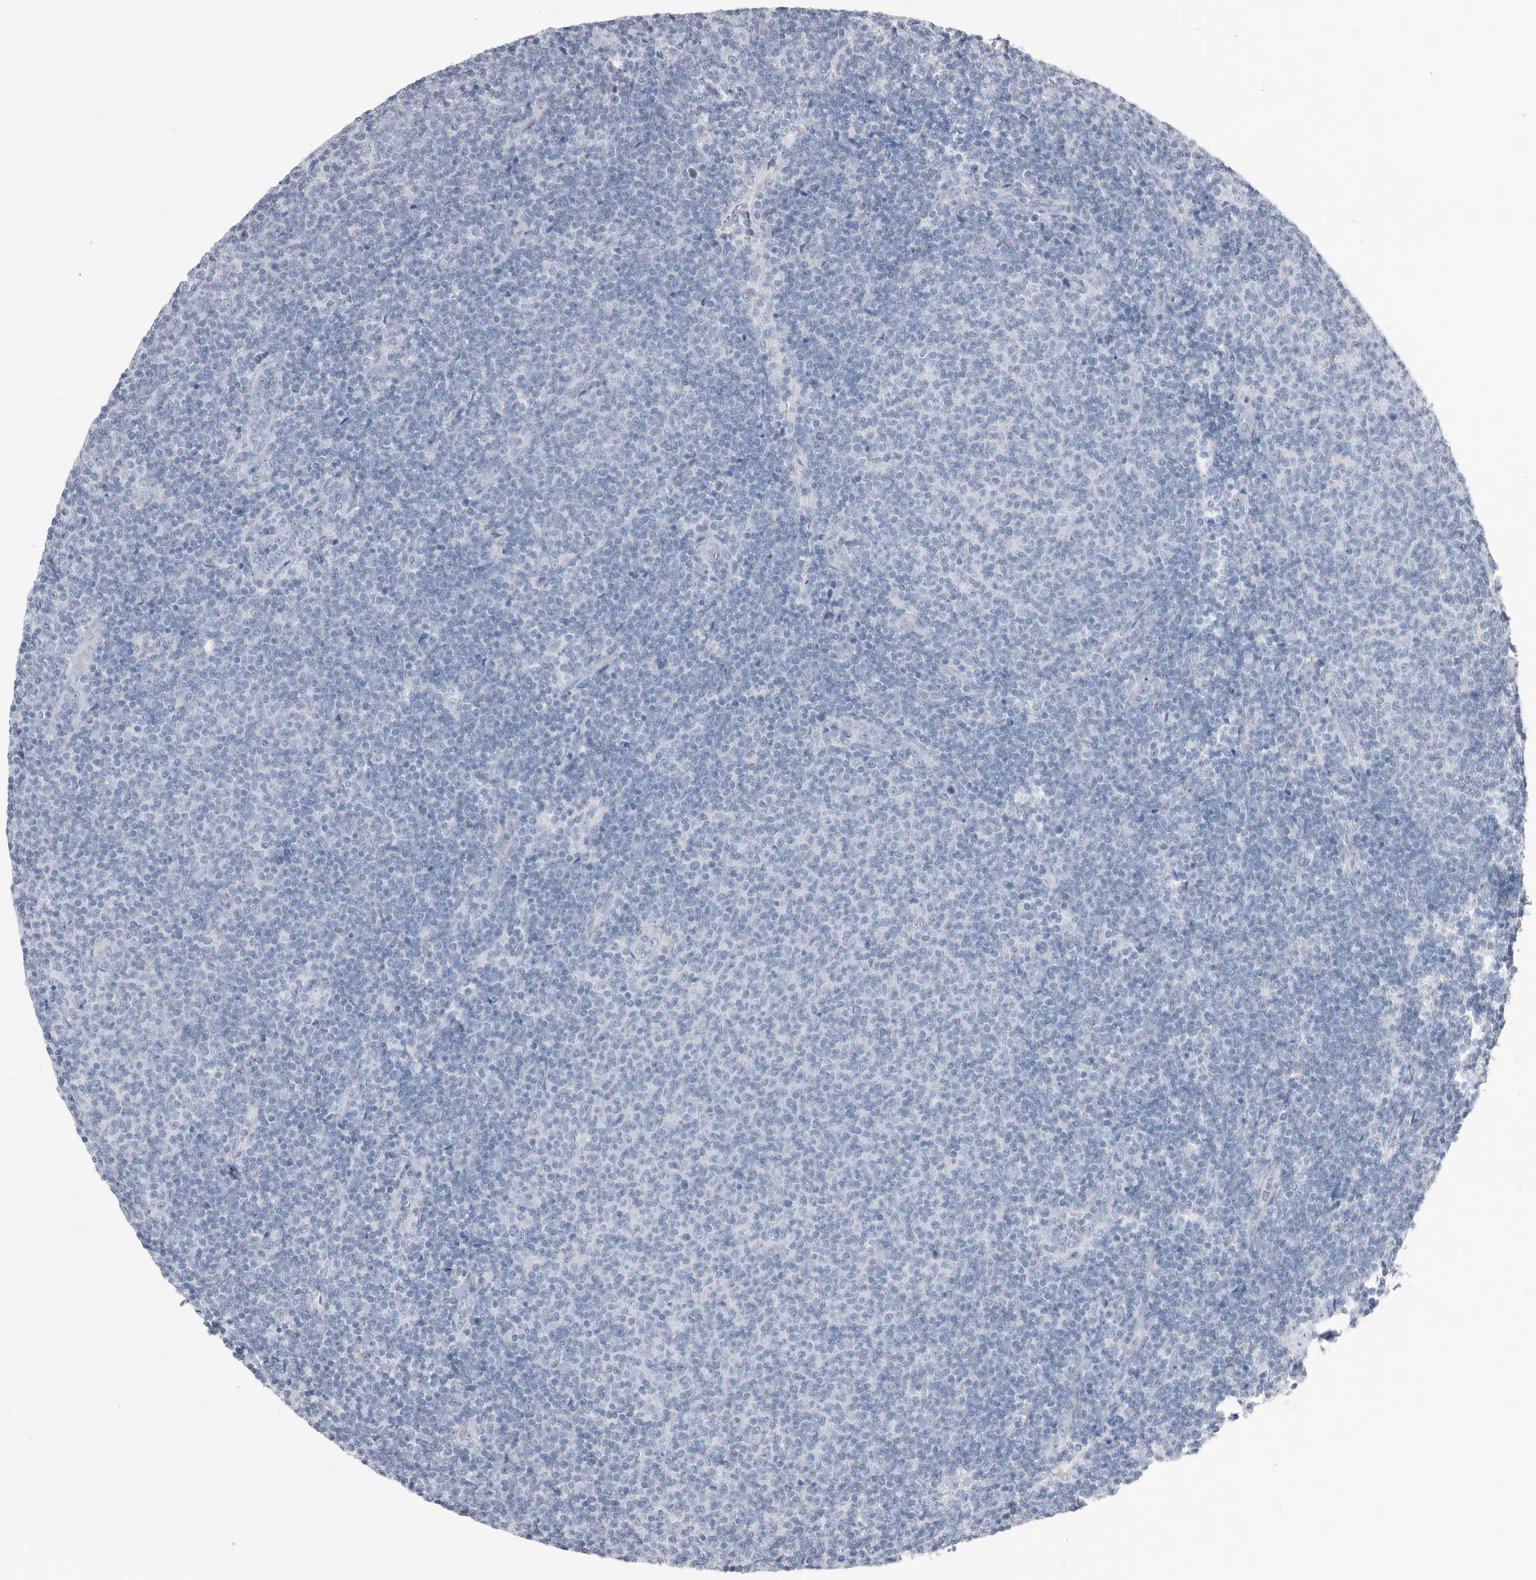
{"staining": {"intensity": "negative", "quantity": "none", "location": "none"}, "tissue": "lymphoma", "cell_type": "Tumor cells", "image_type": "cancer", "snomed": [{"axis": "morphology", "description": "Malignant lymphoma, non-Hodgkin's type, Low grade"}, {"axis": "topography", "description": "Lymph node"}], "caption": "DAB immunohistochemical staining of human low-grade malignant lymphoma, non-Hodgkin's type reveals no significant positivity in tumor cells. (DAB (3,3'-diaminobenzidine) immunohistochemistry with hematoxylin counter stain).", "gene": "ABHD12", "patient": {"sex": "male", "age": 66}}